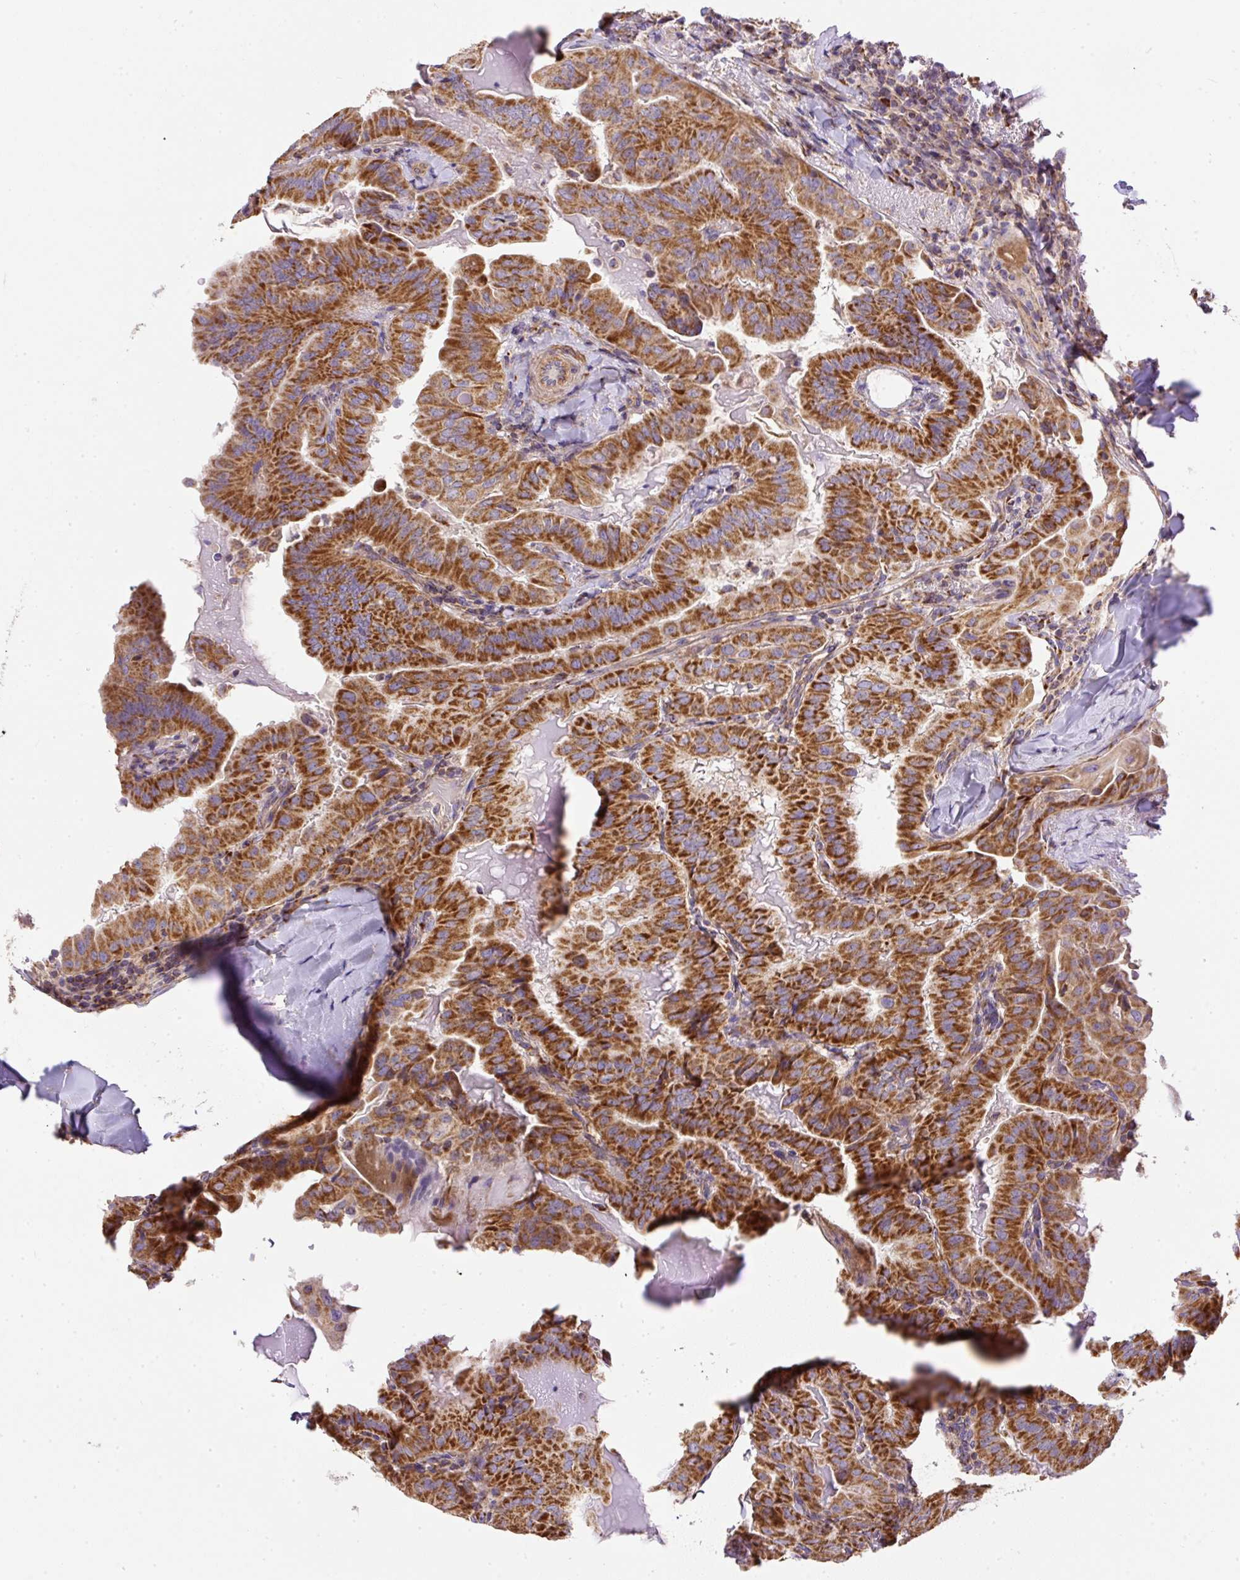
{"staining": {"intensity": "strong", "quantity": ">75%", "location": "cytoplasmic/membranous"}, "tissue": "thyroid cancer", "cell_type": "Tumor cells", "image_type": "cancer", "snomed": [{"axis": "morphology", "description": "Papillary adenocarcinoma, NOS"}, {"axis": "topography", "description": "Thyroid gland"}], "caption": "The image reveals staining of thyroid papillary adenocarcinoma, revealing strong cytoplasmic/membranous protein expression (brown color) within tumor cells.", "gene": "NDUFAF2", "patient": {"sex": "female", "age": 68}}